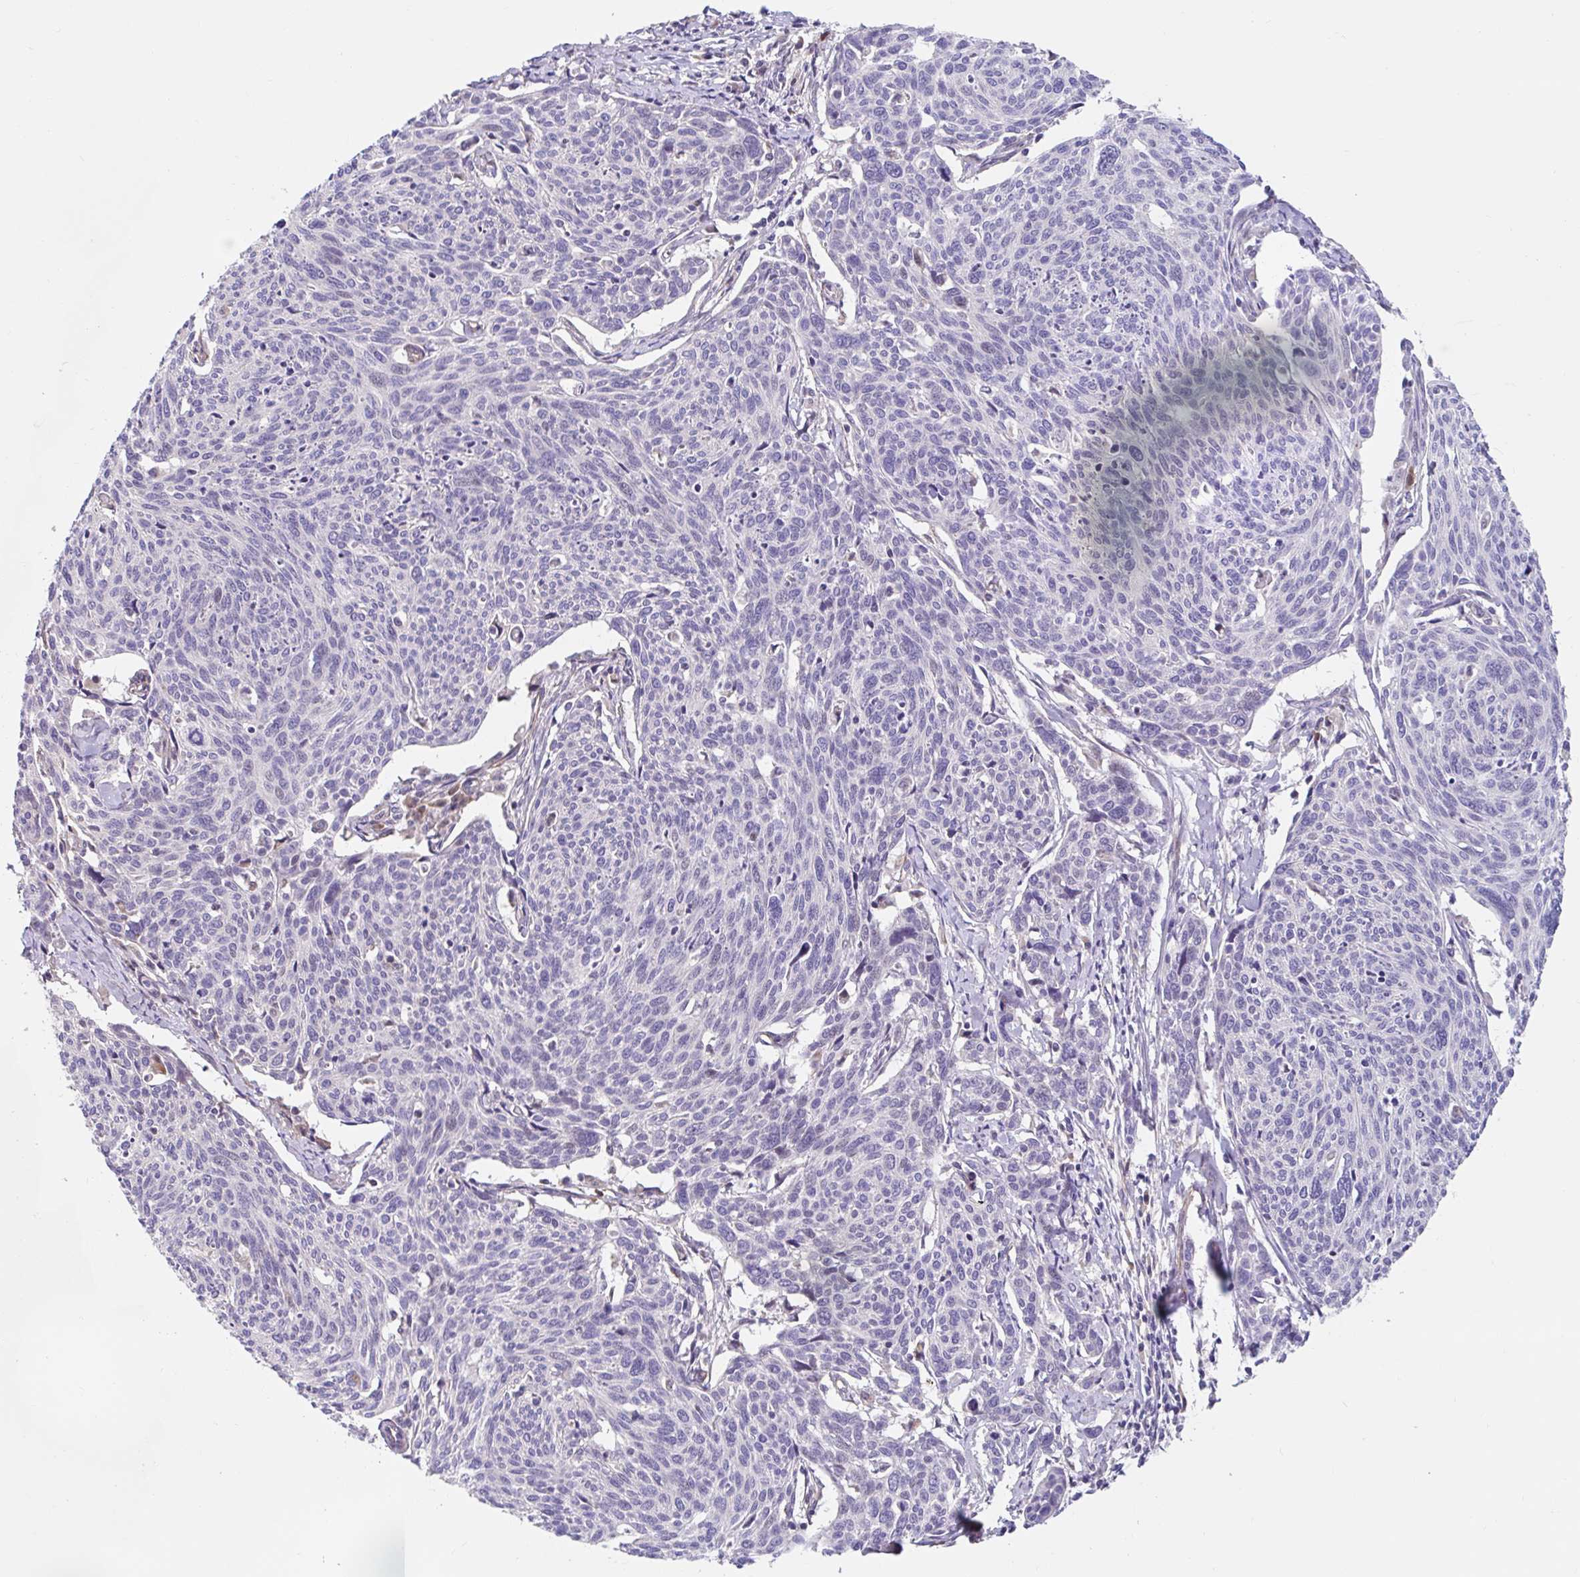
{"staining": {"intensity": "negative", "quantity": "none", "location": "none"}, "tissue": "cervical cancer", "cell_type": "Tumor cells", "image_type": "cancer", "snomed": [{"axis": "morphology", "description": "Squamous cell carcinoma, NOS"}, {"axis": "topography", "description": "Cervix"}], "caption": "An immunohistochemistry photomicrograph of cervical squamous cell carcinoma is shown. There is no staining in tumor cells of cervical squamous cell carcinoma. (Immunohistochemistry, brightfield microscopy, high magnification).", "gene": "NT5C1B", "patient": {"sex": "female", "age": 49}}